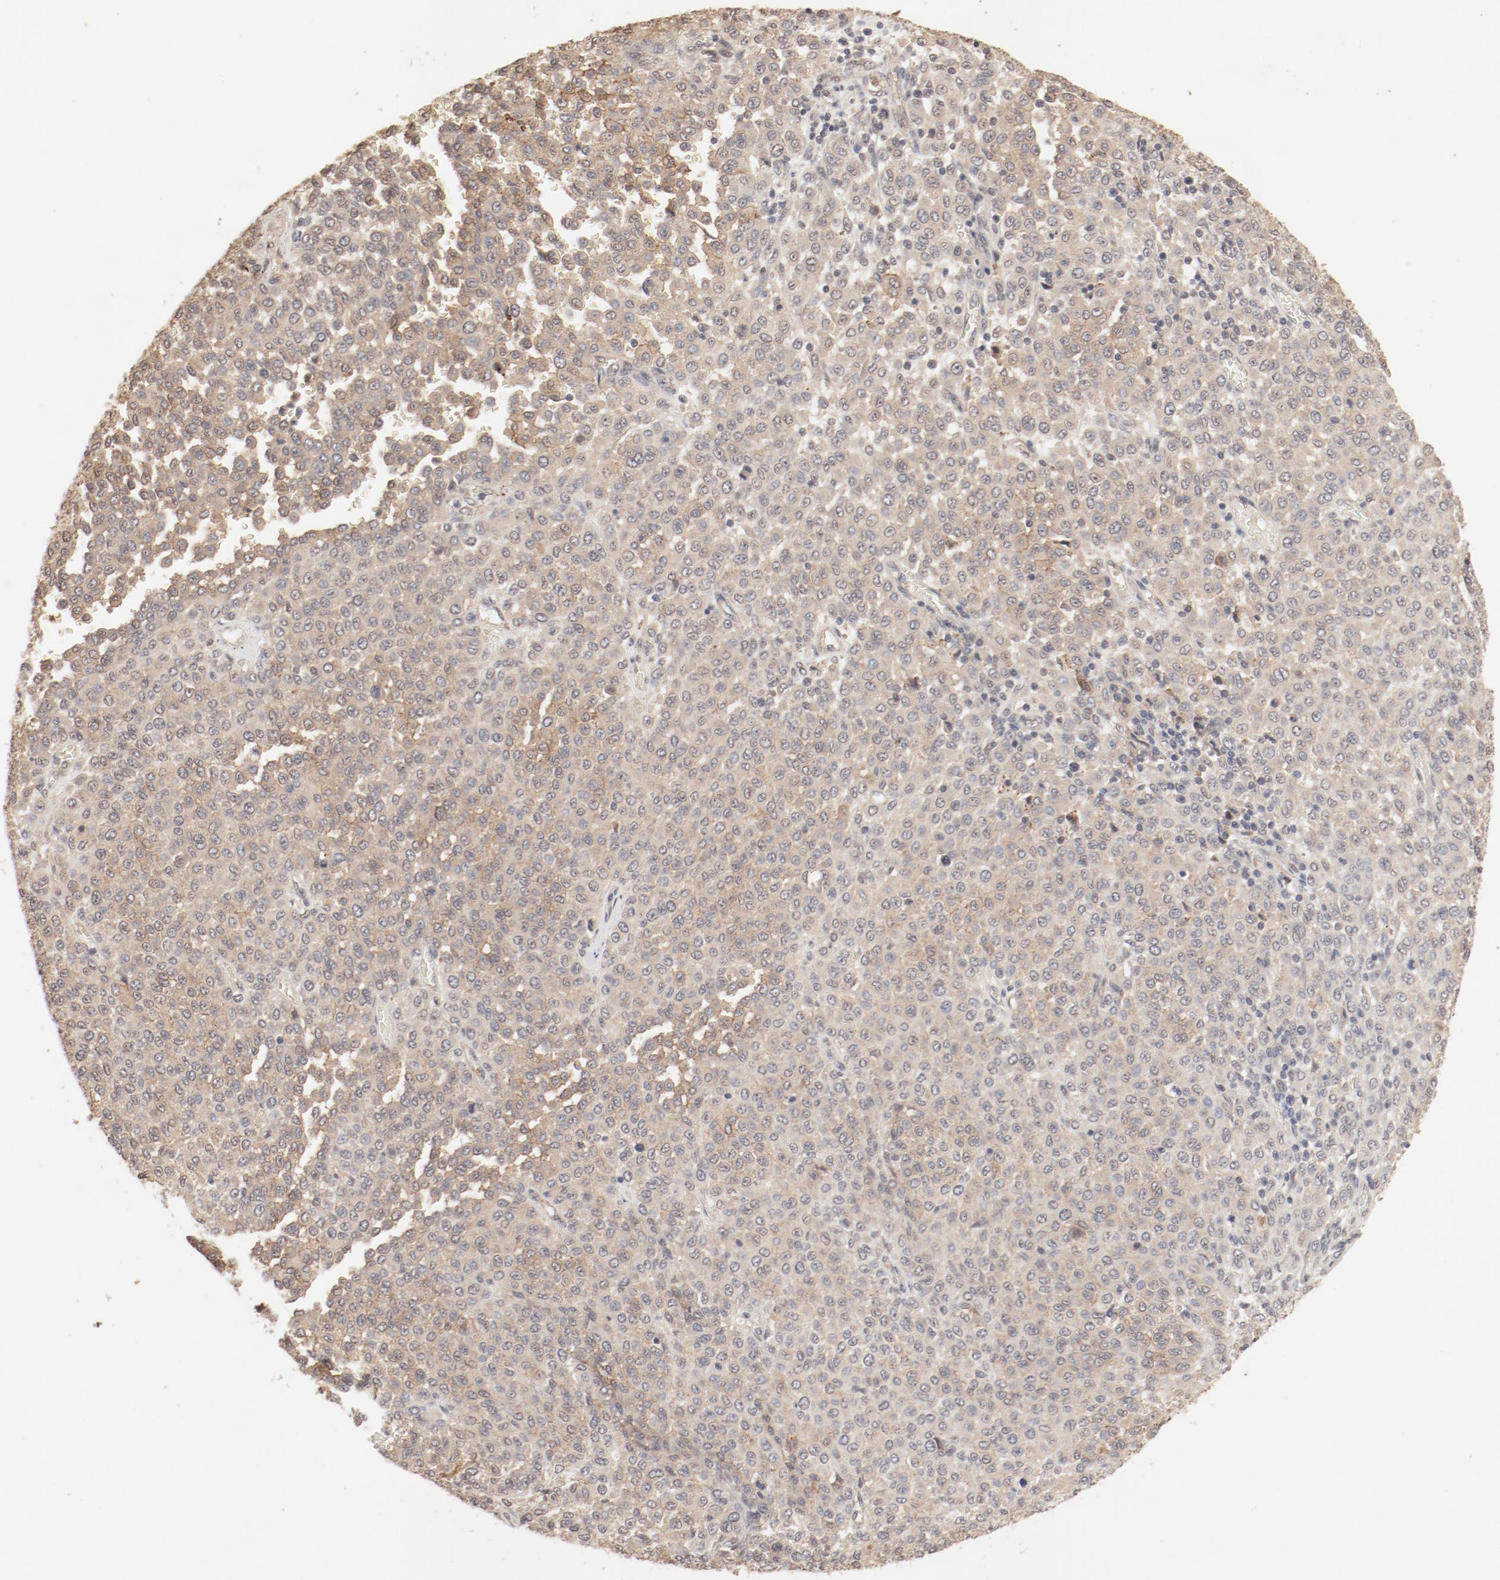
{"staining": {"intensity": "moderate", "quantity": ">75%", "location": "cytoplasmic/membranous"}, "tissue": "melanoma", "cell_type": "Tumor cells", "image_type": "cancer", "snomed": [{"axis": "morphology", "description": "Malignant melanoma, Metastatic site"}, {"axis": "topography", "description": "Pancreas"}], "caption": "IHC micrograph of human melanoma stained for a protein (brown), which shows medium levels of moderate cytoplasmic/membranous staining in approximately >75% of tumor cells.", "gene": "IL3RA", "patient": {"sex": "female", "age": 30}}